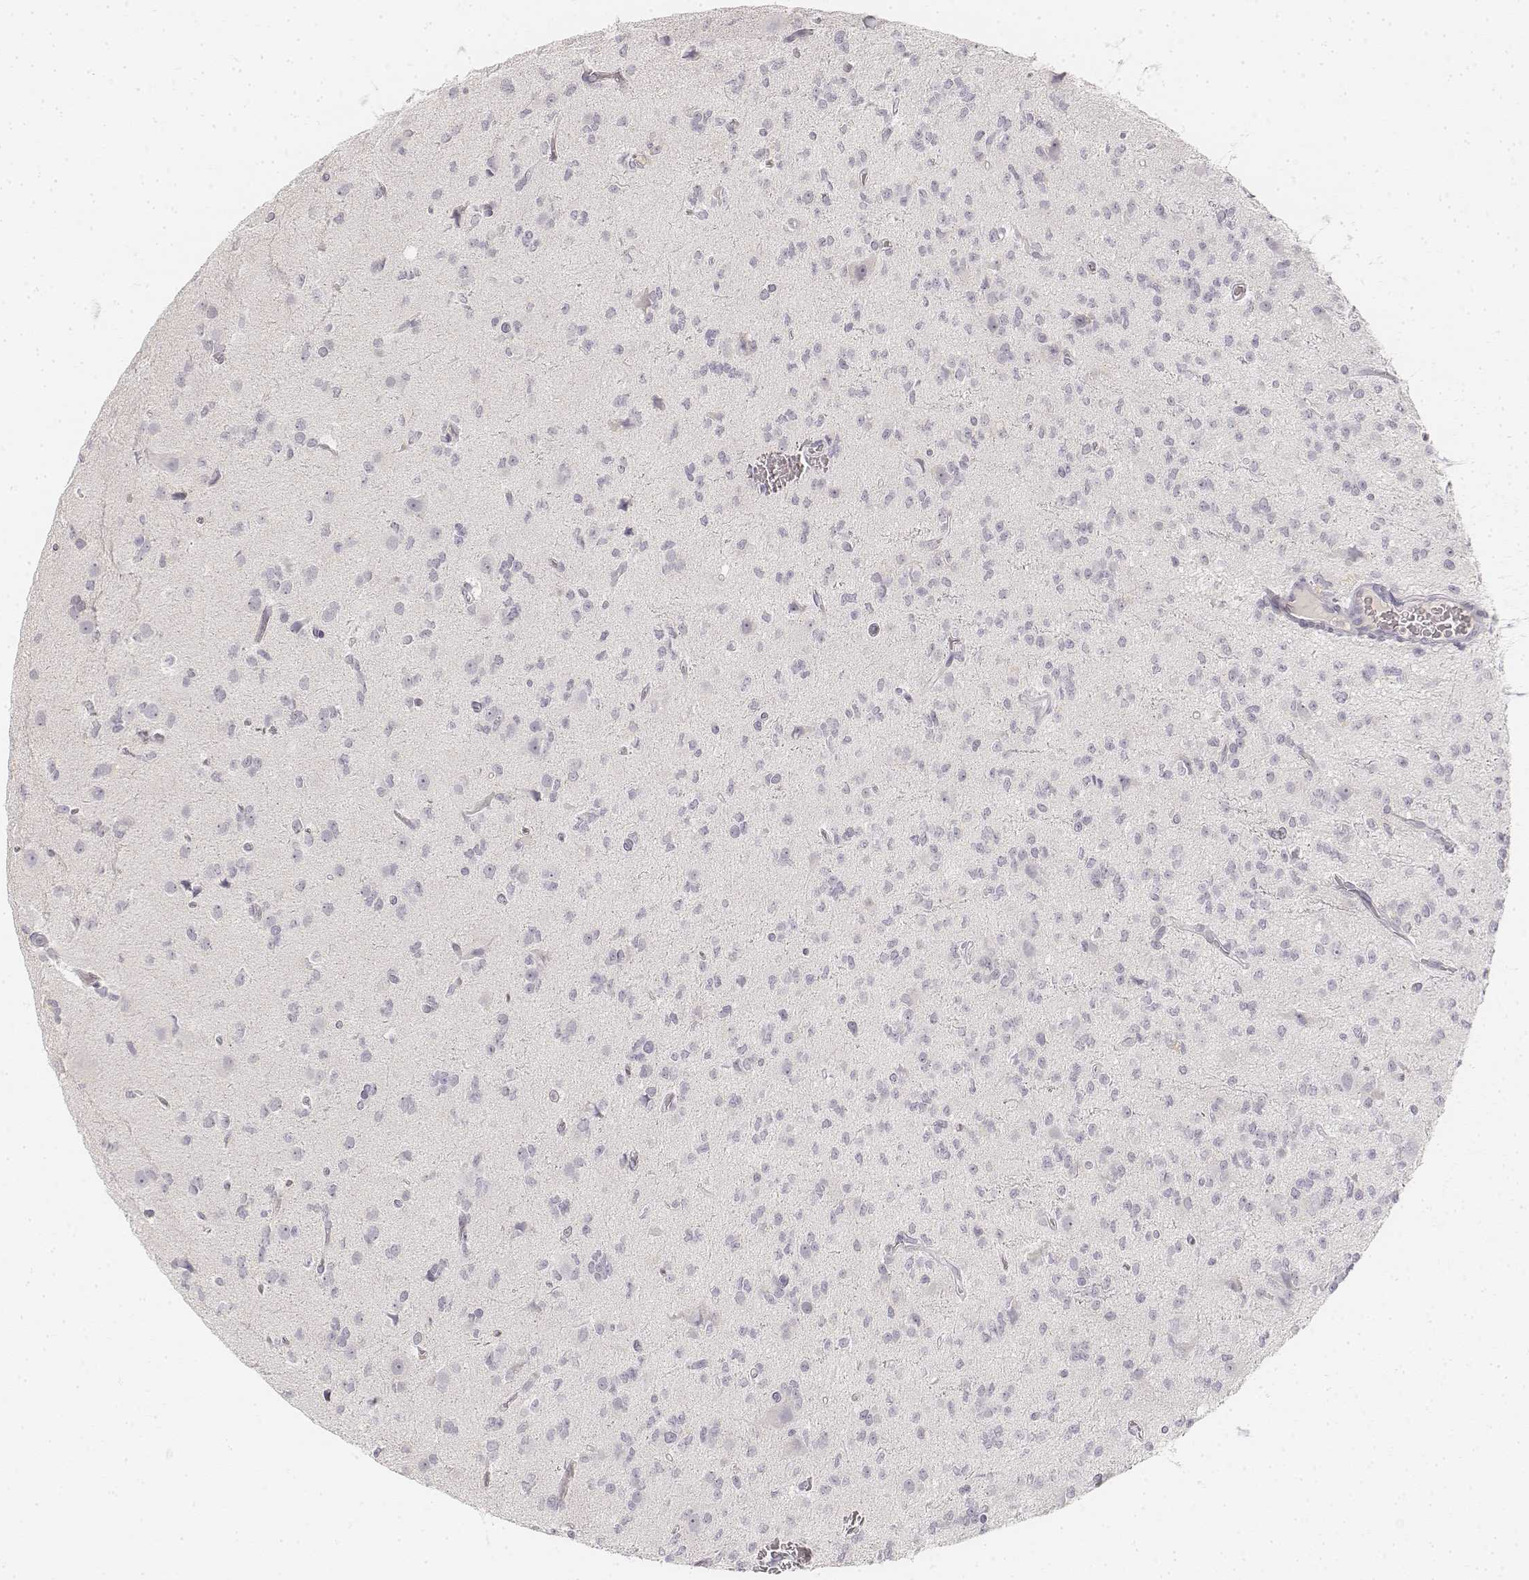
{"staining": {"intensity": "negative", "quantity": "none", "location": "none"}, "tissue": "glioma", "cell_type": "Tumor cells", "image_type": "cancer", "snomed": [{"axis": "morphology", "description": "Glioma, malignant, Low grade"}, {"axis": "topography", "description": "Brain"}], "caption": "This is an IHC histopathology image of glioma. There is no positivity in tumor cells.", "gene": "DSG4", "patient": {"sex": "male", "age": 27}}